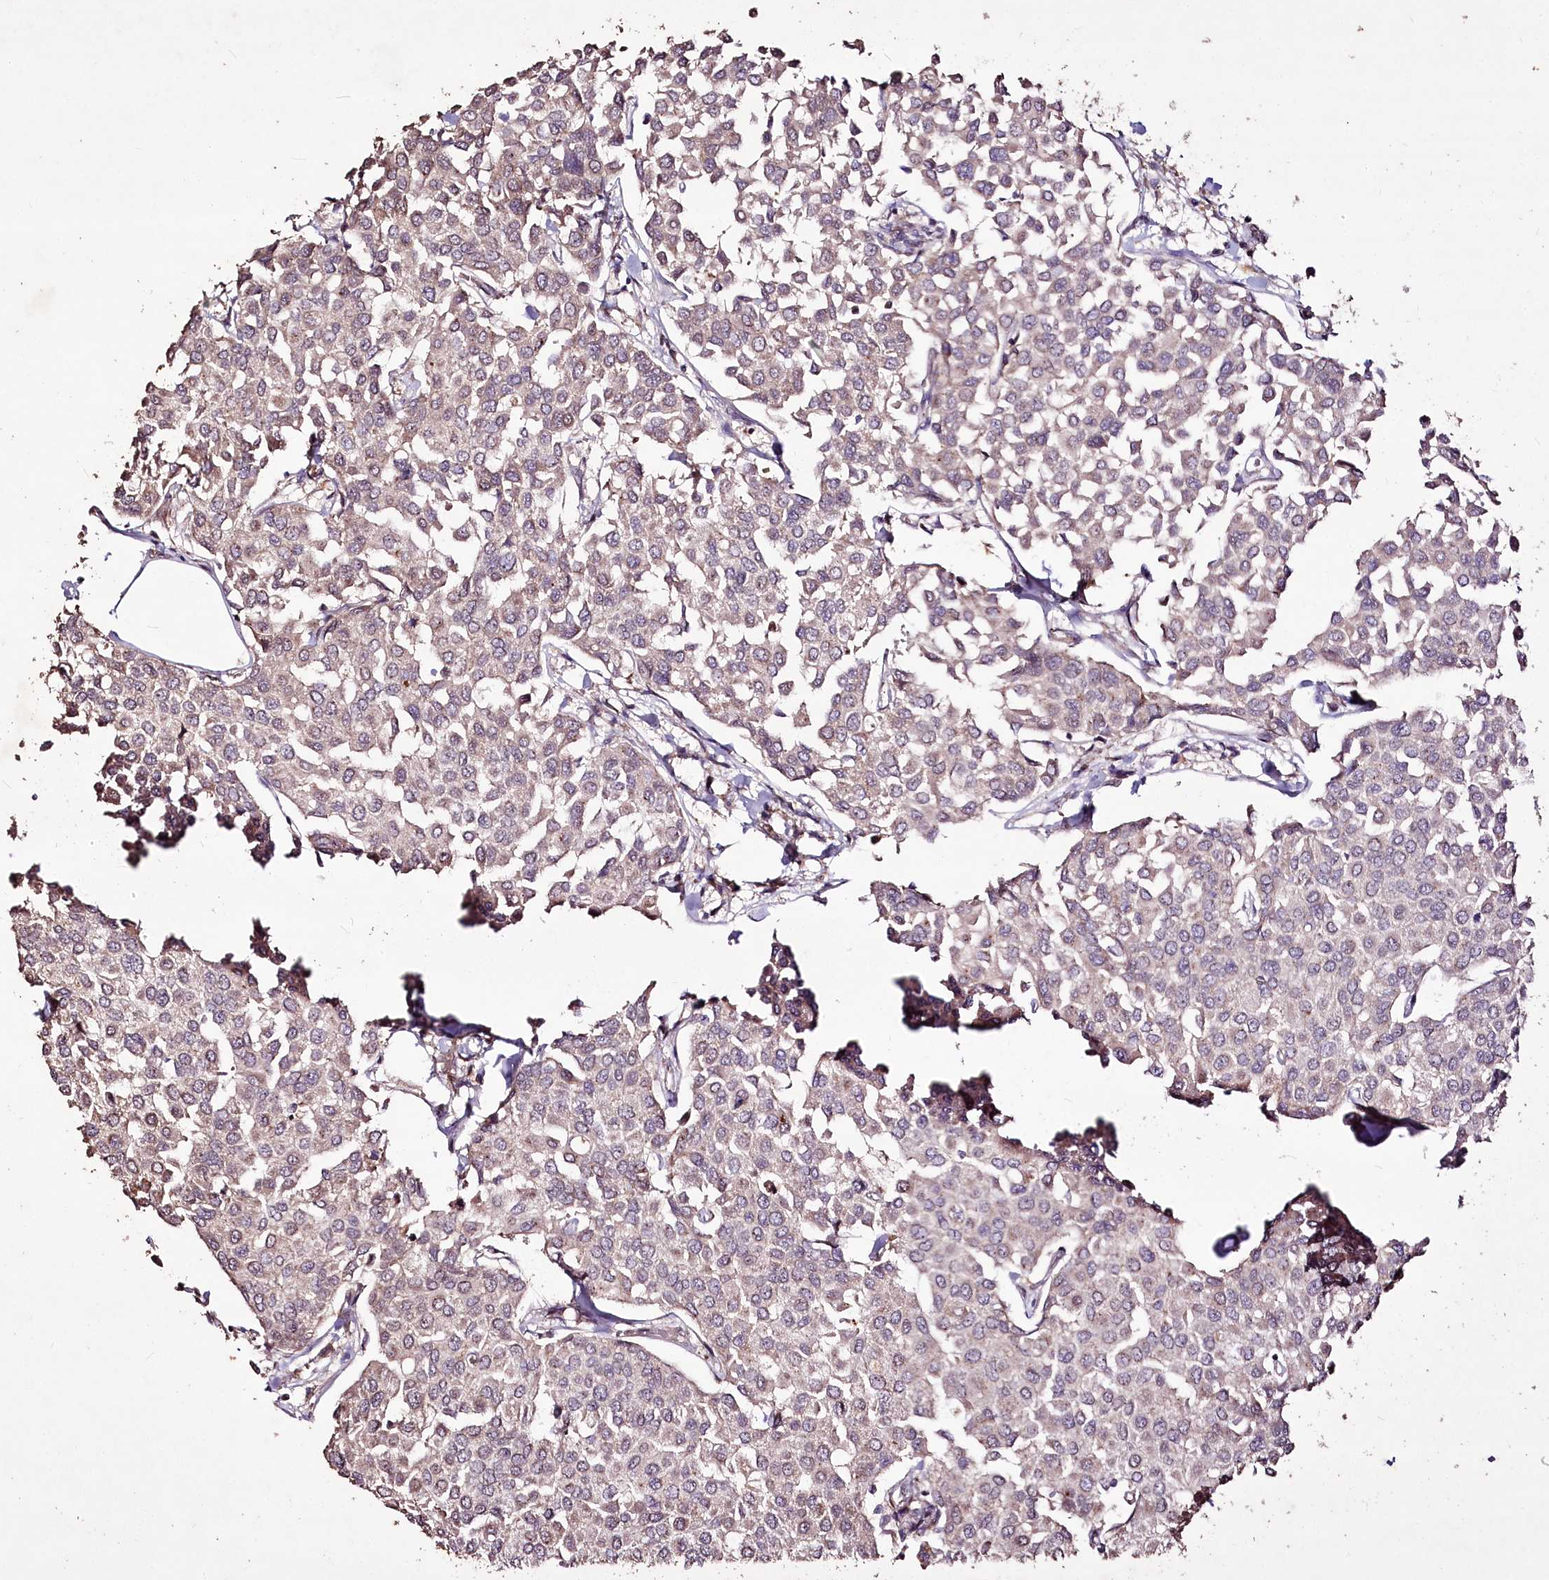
{"staining": {"intensity": "weak", "quantity": "<25%", "location": "cytoplasmic/membranous"}, "tissue": "breast cancer", "cell_type": "Tumor cells", "image_type": "cancer", "snomed": [{"axis": "morphology", "description": "Duct carcinoma"}, {"axis": "topography", "description": "Breast"}], "caption": "Tumor cells show no significant staining in breast infiltrating ductal carcinoma.", "gene": "CARD19", "patient": {"sex": "female", "age": 55}}